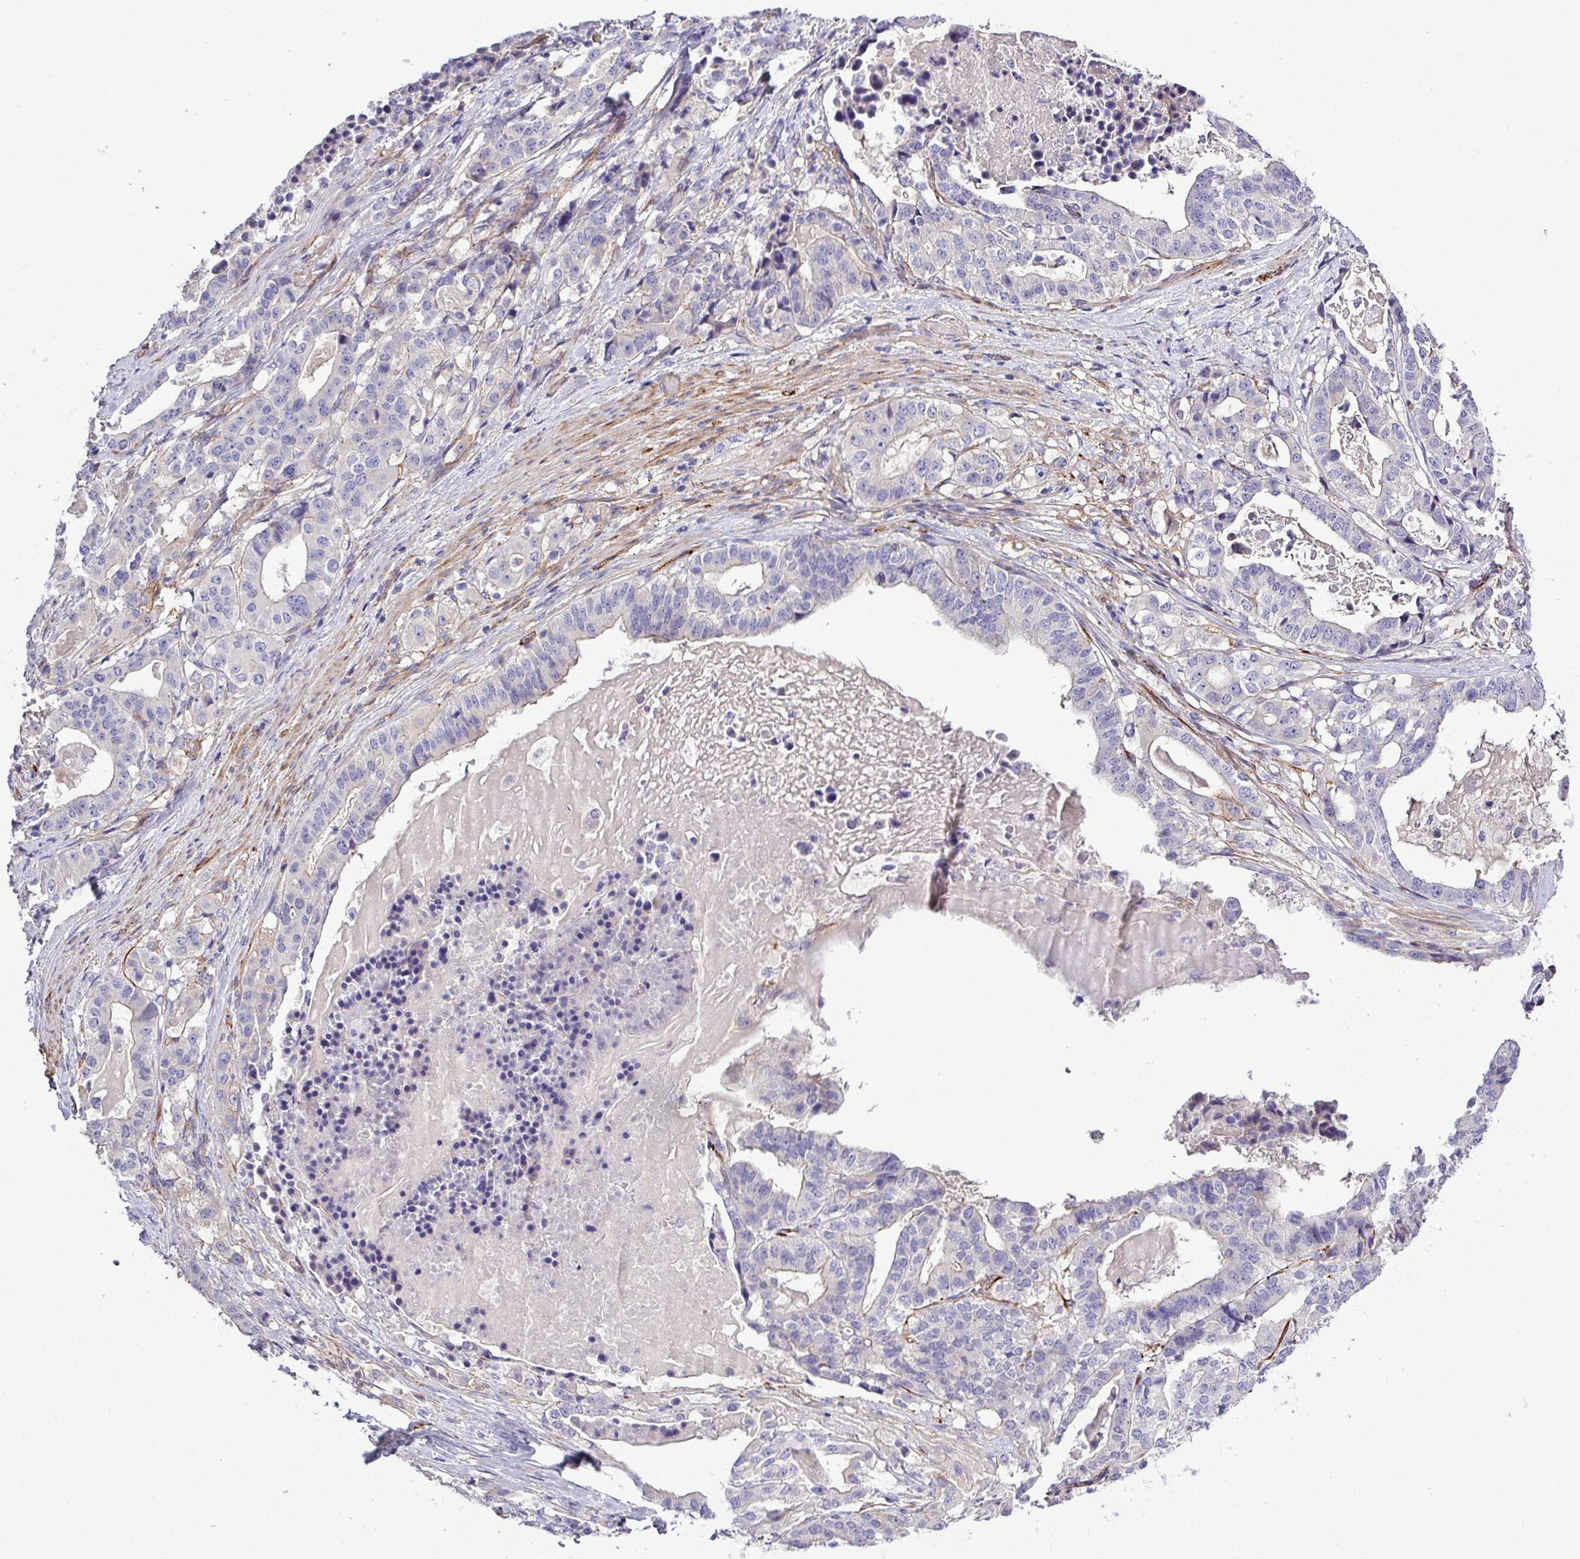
{"staining": {"intensity": "negative", "quantity": "none", "location": "none"}, "tissue": "stomach cancer", "cell_type": "Tumor cells", "image_type": "cancer", "snomed": [{"axis": "morphology", "description": "Adenocarcinoma, NOS"}, {"axis": "topography", "description": "Stomach"}], "caption": "The immunohistochemistry histopathology image has no significant positivity in tumor cells of stomach cancer tissue.", "gene": "PARD6A", "patient": {"sex": "male", "age": 48}}